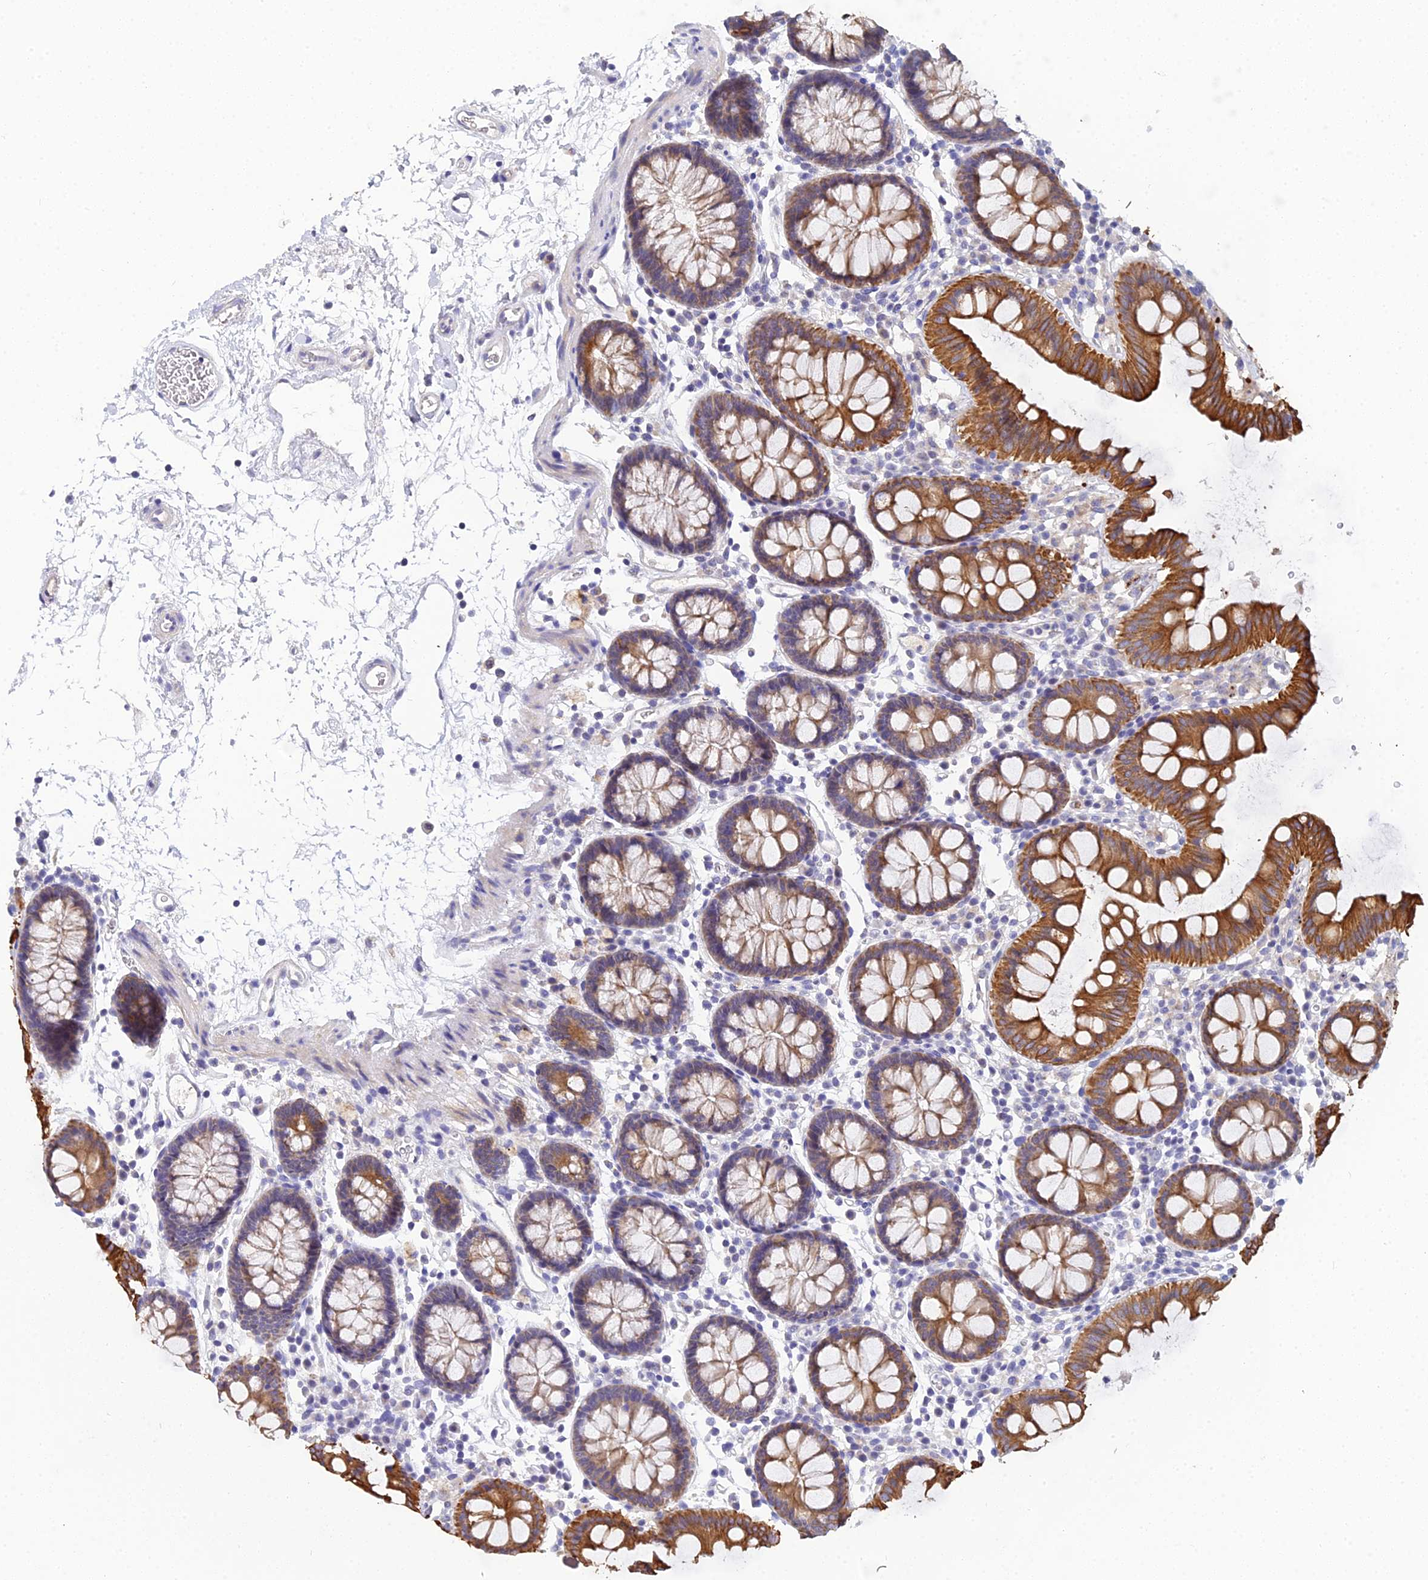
{"staining": {"intensity": "negative", "quantity": "none", "location": "none"}, "tissue": "colon", "cell_type": "Endothelial cells", "image_type": "normal", "snomed": [{"axis": "morphology", "description": "Normal tissue, NOS"}, {"axis": "topography", "description": "Colon"}], "caption": "Immunohistochemistry histopathology image of unremarkable human colon stained for a protein (brown), which demonstrates no expression in endothelial cells. (Stains: DAB IHC with hematoxylin counter stain, Microscopy: brightfield microscopy at high magnification).", "gene": "ZXDA", "patient": {"sex": "male", "age": 75}}